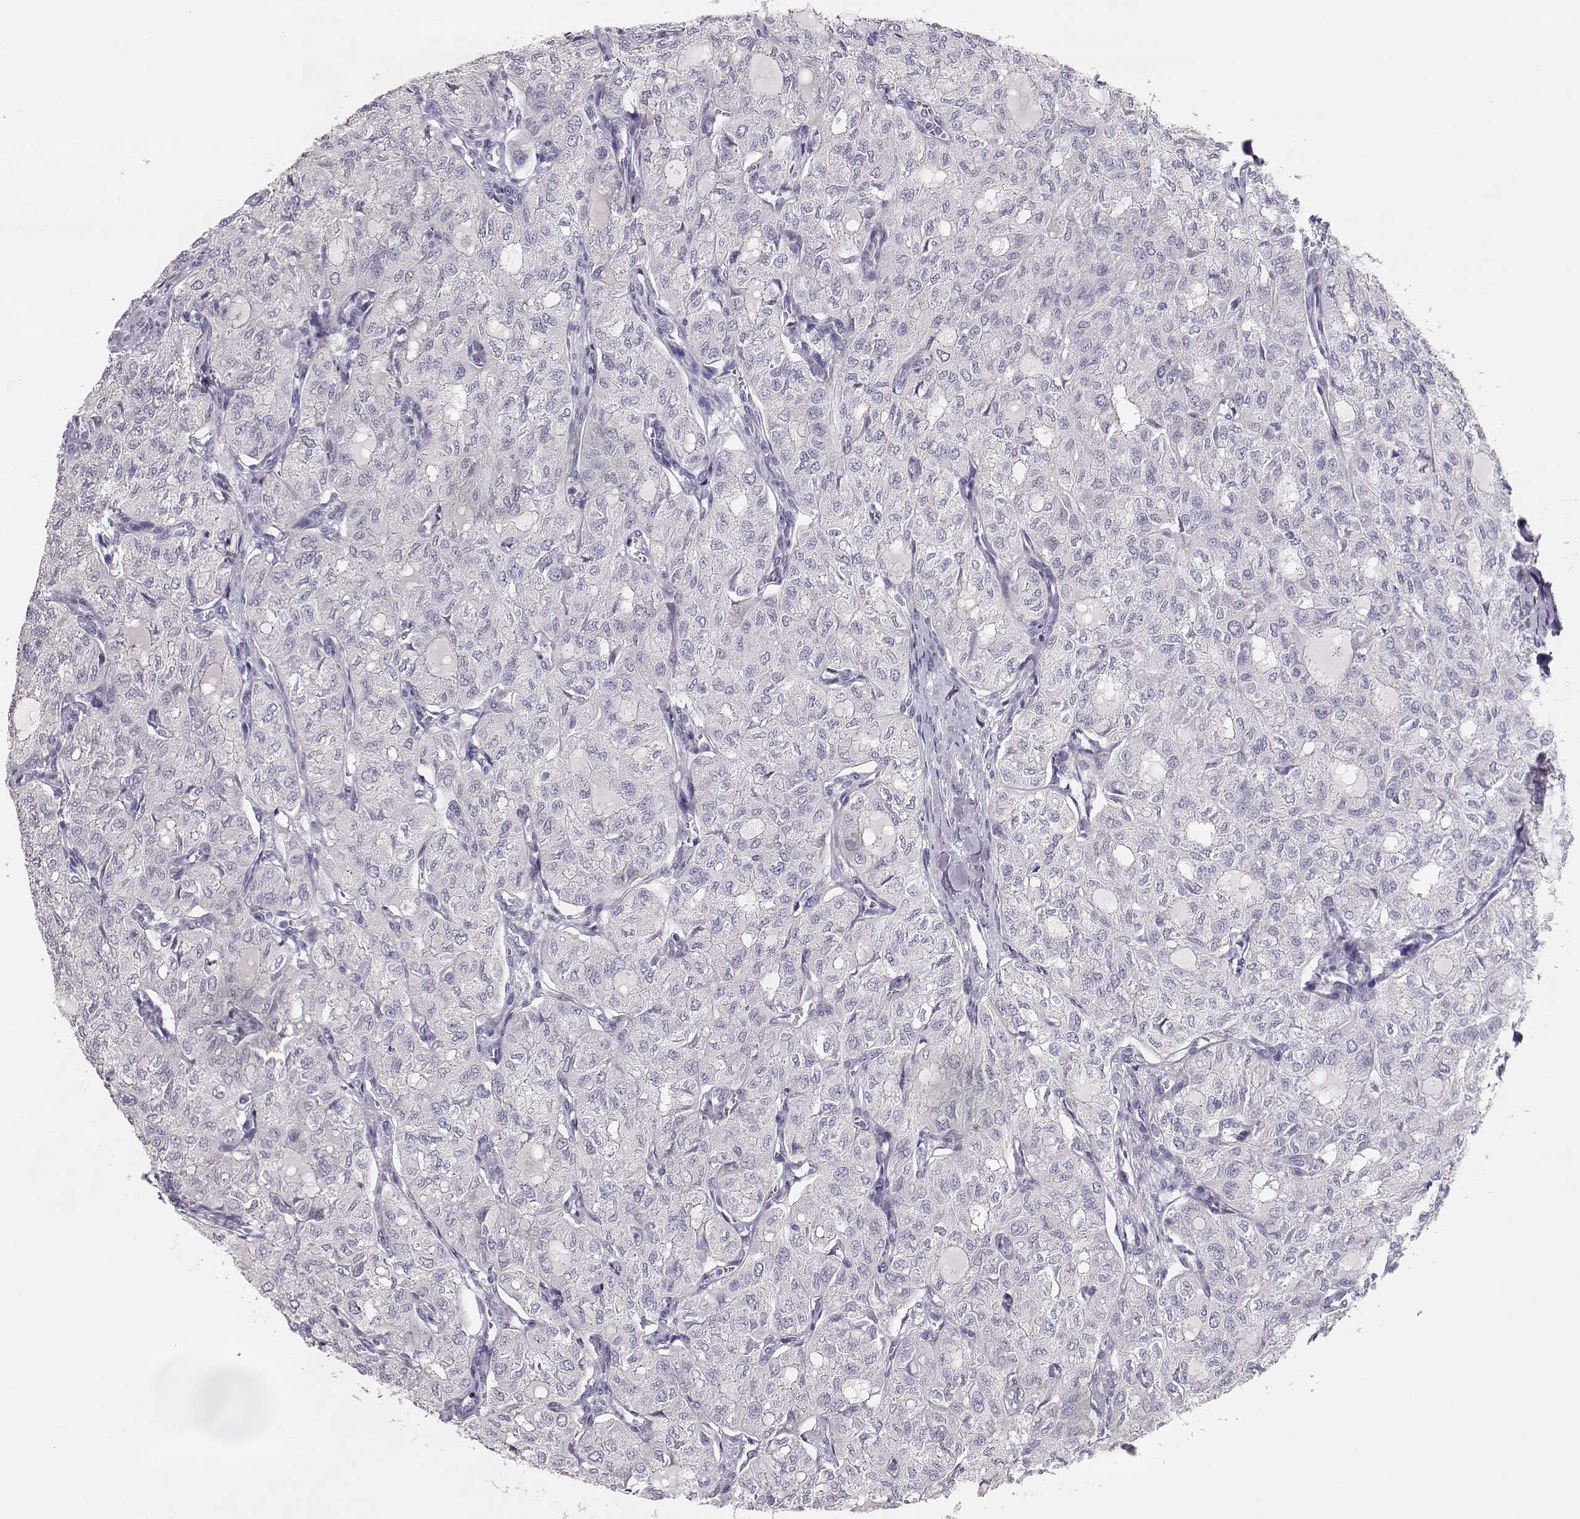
{"staining": {"intensity": "negative", "quantity": "none", "location": "none"}, "tissue": "thyroid cancer", "cell_type": "Tumor cells", "image_type": "cancer", "snomed": [{"axis": "morphology", "description": "Follicular adenoma carcinoma, NOS"}, {"axis": "topography", "description": "Thyroid gland"}], "caption": "A micrograph of human thyroid follicular adenoma carcinoma is negative for staining in tumor cells.", "gene": "GLIPR1L2", "patient": {"sex": "male", "age": 75}}